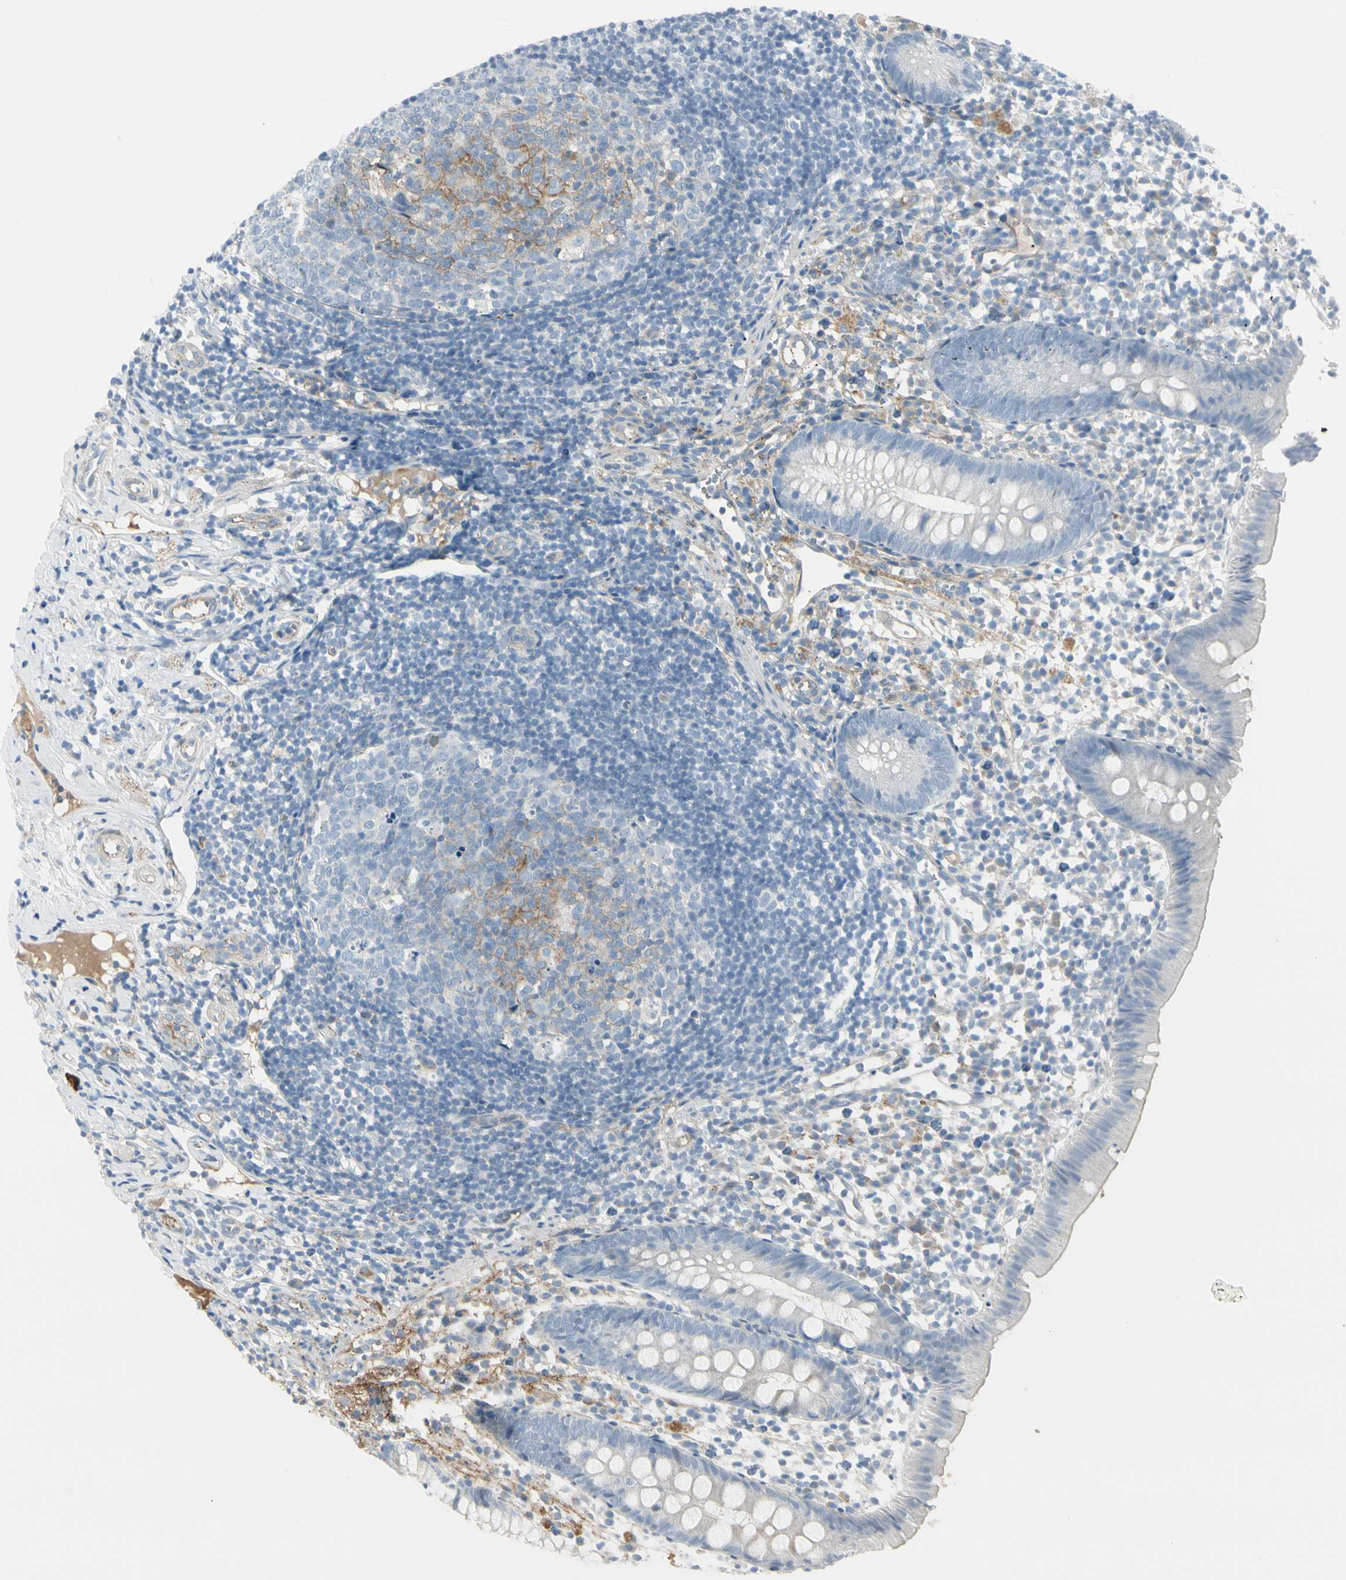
{"staining": {"intensity": "negative", "quantity": "none", "location": "none"}, "tissue": "appendix", "cell_type": "Glandular cells", "image_type": "normal", "snomed": [{"axis": "morphology", "description": "Normal tissue, NOS"}, {"axis": "topography", "description": "Appendix"}], "caption": "DAB (3,3'-diaminobenzidine) immunohistochemical staining of benign appendix shows no significant expression in glandular cells.", "gene": "CACNA2D1", "patient": {"sex": "female", "age": 20}}